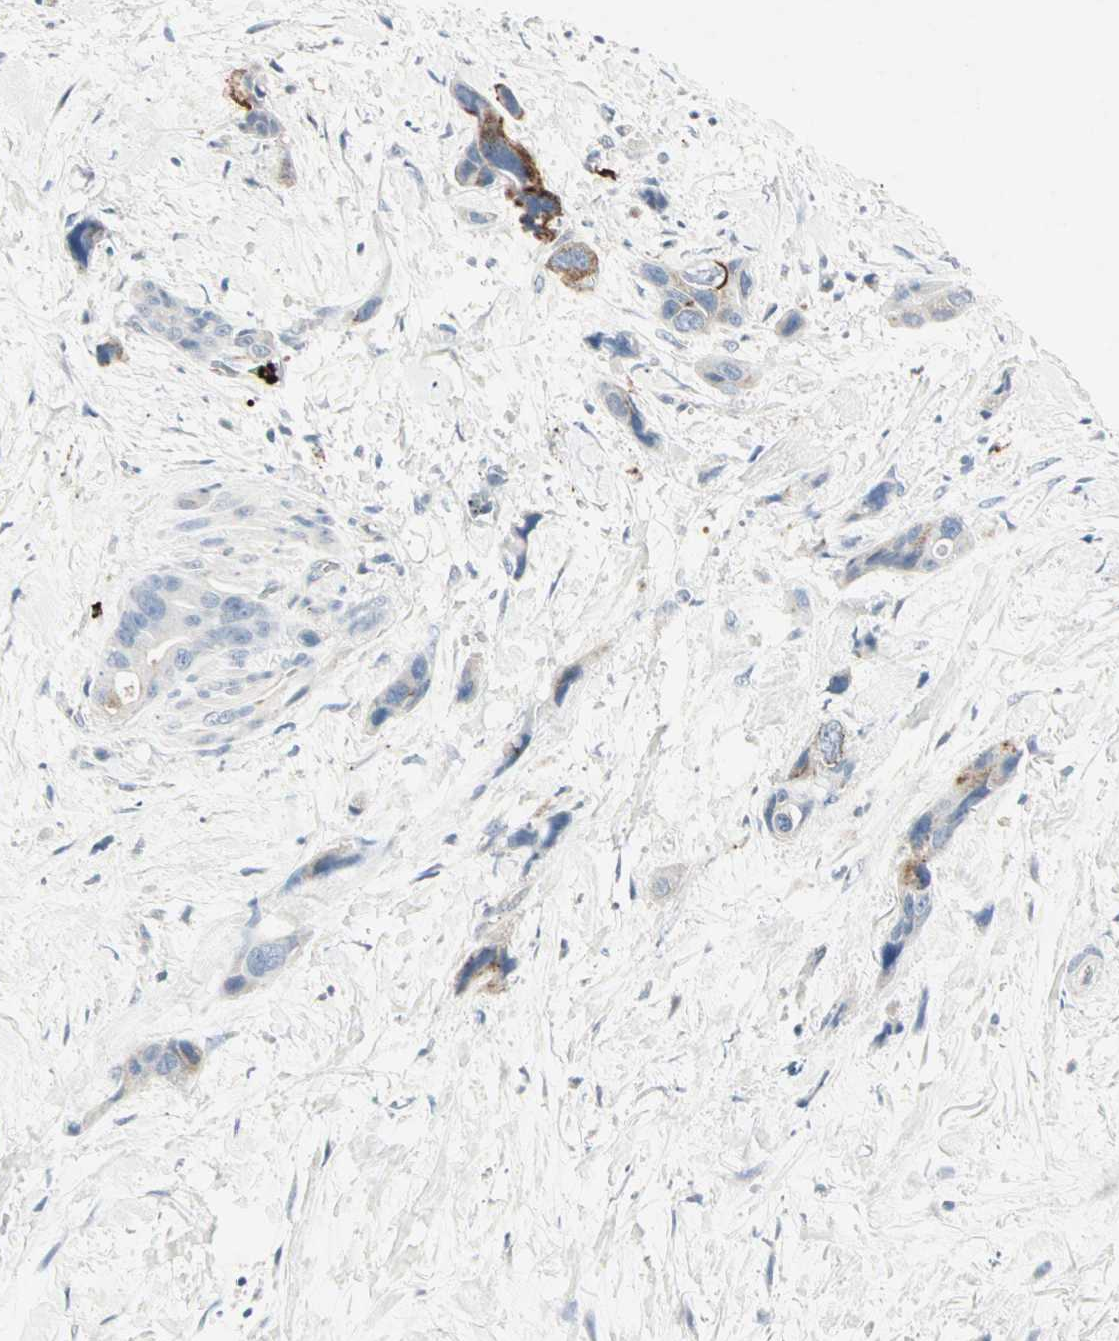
{"staining": {"intensity": "strong", "quantity": "25%-75%", "location": "cytoplasmic/membranous"}, "tissue": "pancreatic cancer", "cell_type": "Tumor cells", "image_type": "cancer", "snomed": [{"axis": "morphology", "description": "Adenocarcinoma, NOS"}, {"axis": "topography", "description": "Pancreas"}], "caption": "Immunohistochemical staining of pancreatic cancer reveals high levels of strong cytoplasmic/membranous protein expression in about 25%-75% of tumor cells. (DAB IHC, brown staining for protein, blue staining for nuclei).", "gene": "CEACAM6", "patient": {"sex": "male", "age": 46}}